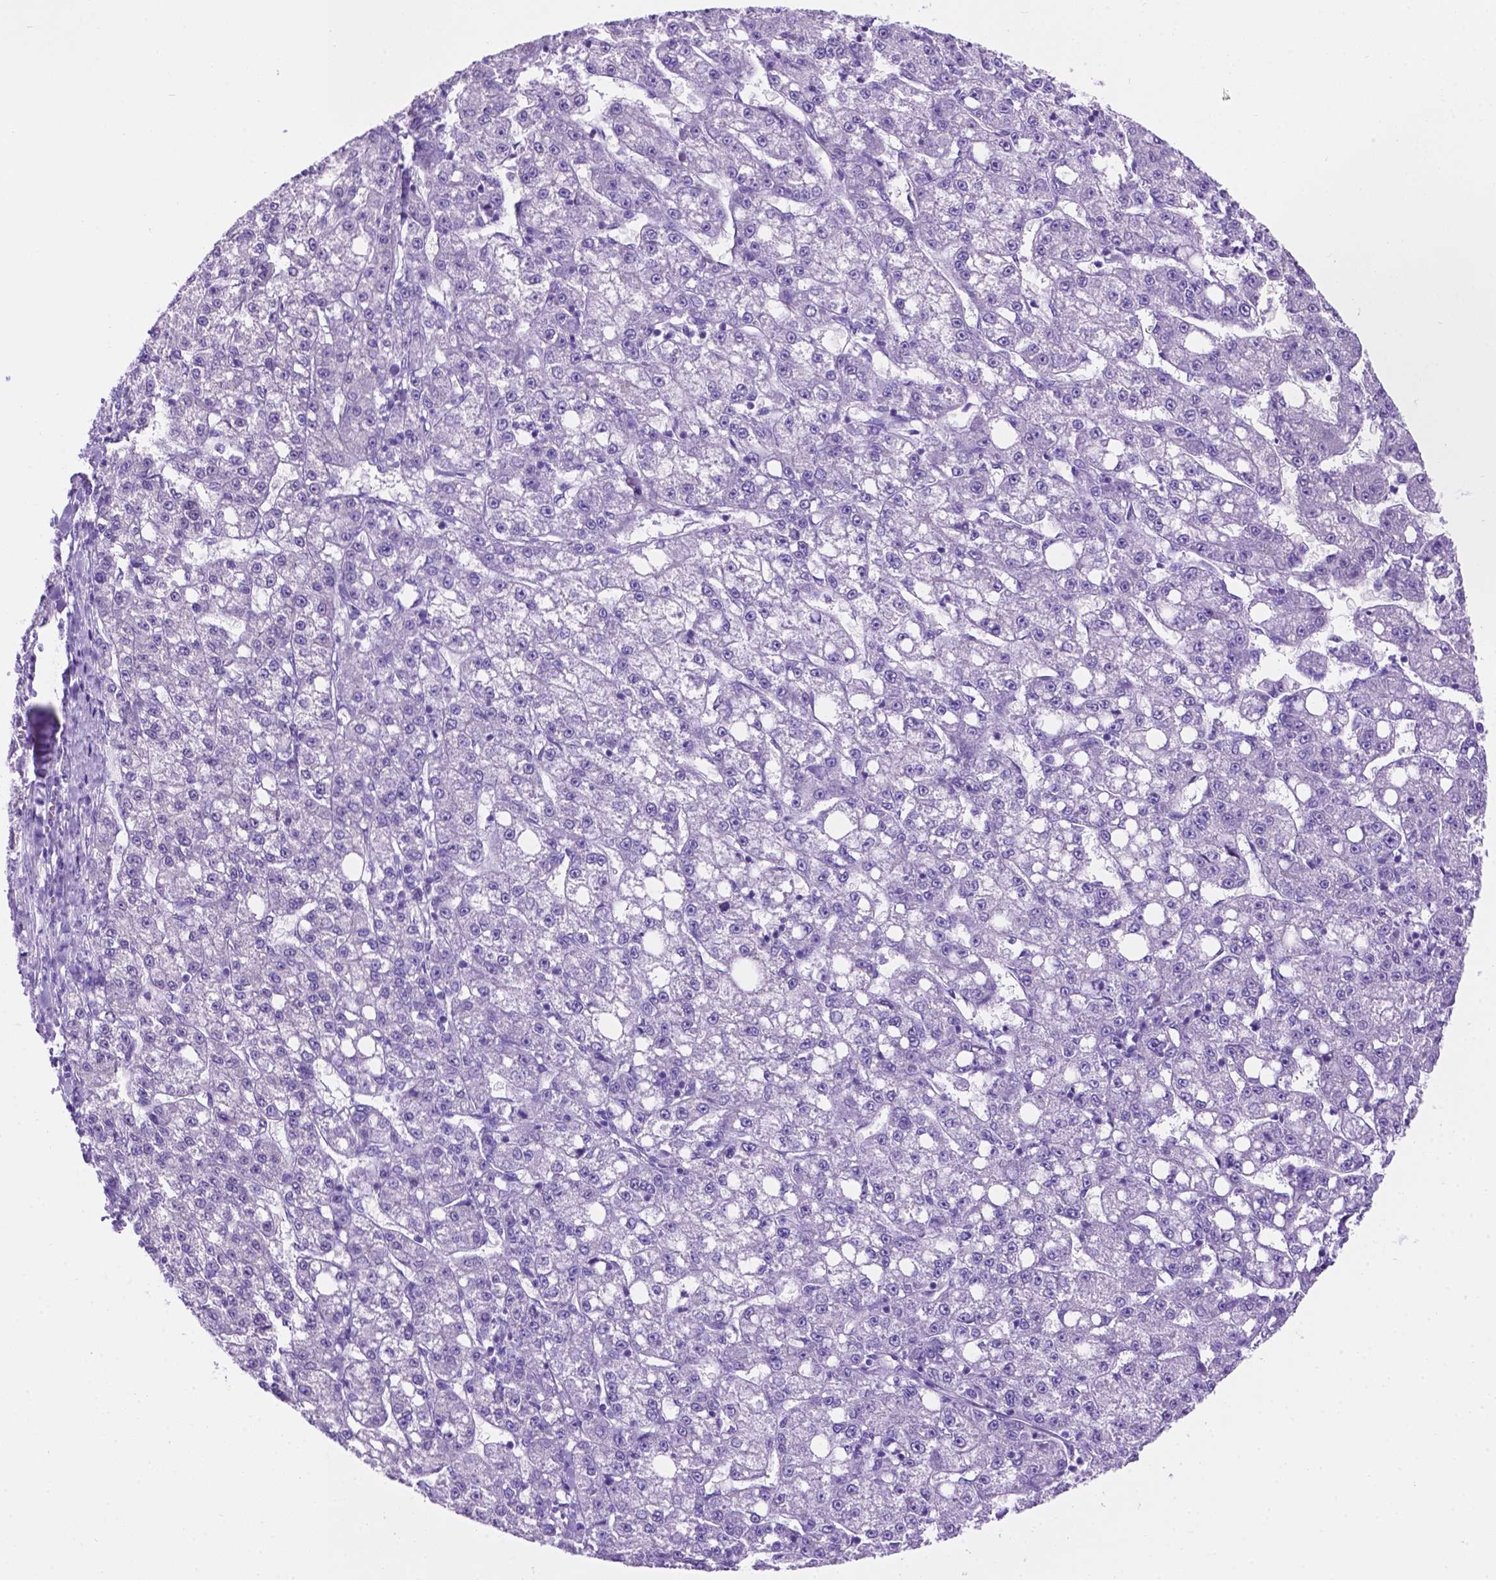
{"staining": {"intensity": "negative", "quantity": "none", "location": "none"}, "tissue": "liver cancer", "cell_type": "Tumor cells", "image_type": "cancer", "snomed": [{"axis": "morphology", "description": "Carcinoma, Hepatocellular, NOS"}, {"axis": "topography", "description": "Liver"}], "caption": "DAB (3,3'-diaminobenzidine) immunohistochemical staining of hepatocellular carcinoma (liver) shows no significant staining in tumor cells.", "gene": "TMEM210", "patient": {"sex": "female", "age": 65}}